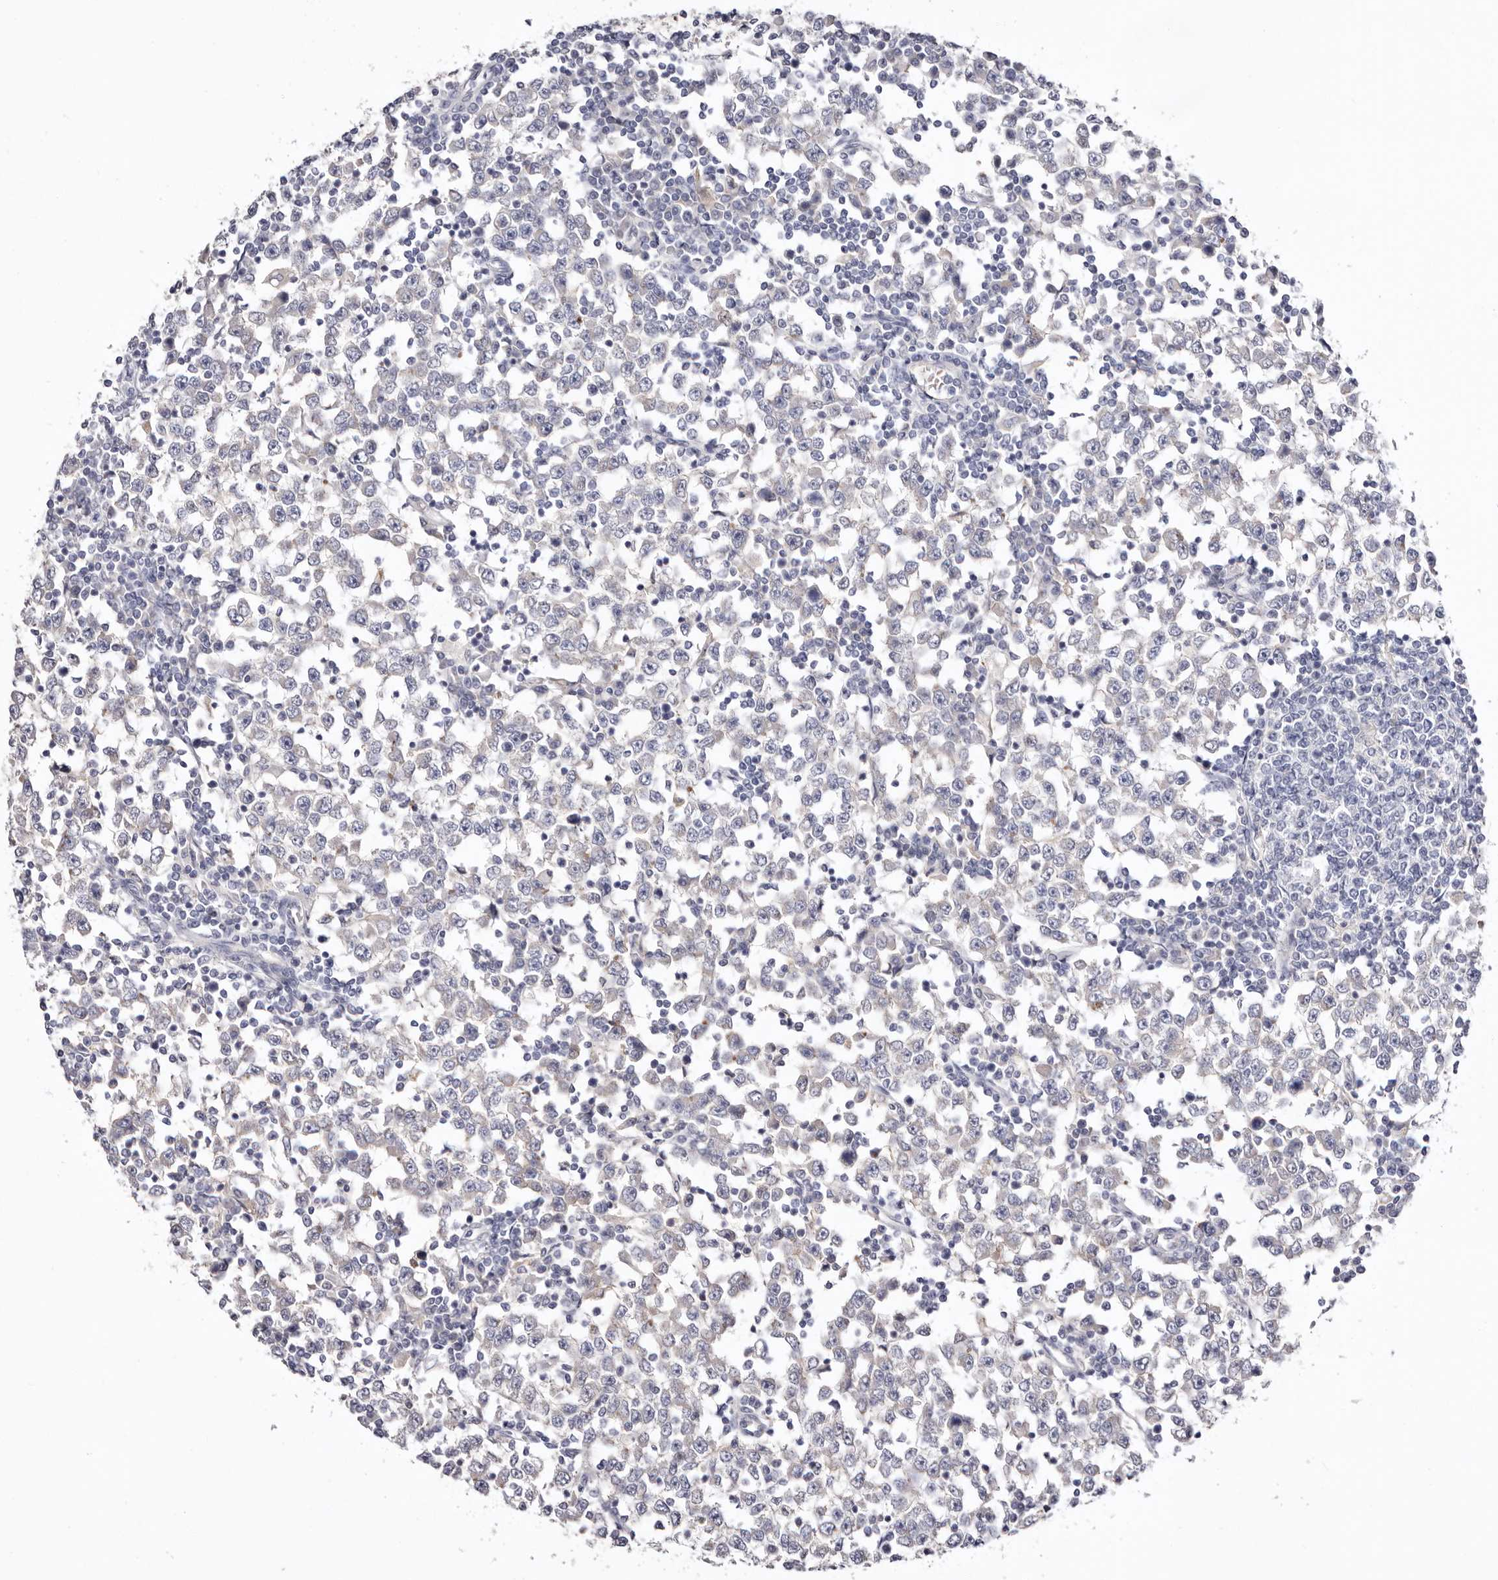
{"staining": {"intensity": "negative", "quantity": "none", "location": "none"}, "tissue": "testis cancer", "cell_type": "Tumor cells", "image_type": "cancer", "snomed": [{"axis": "morphology", "description": "Seminoma, NOS"}, {"axis": "topography", "description": "Testis"}], "caption": "IHC micrograph of neoplastic tissue: human testis cancer stained with DAB (3,3'-diaminobenzidine) exhibits no significant protein staining in tumor cells.", "gene": "LMLN", "patient": {"sex": "male", "age": 65}}